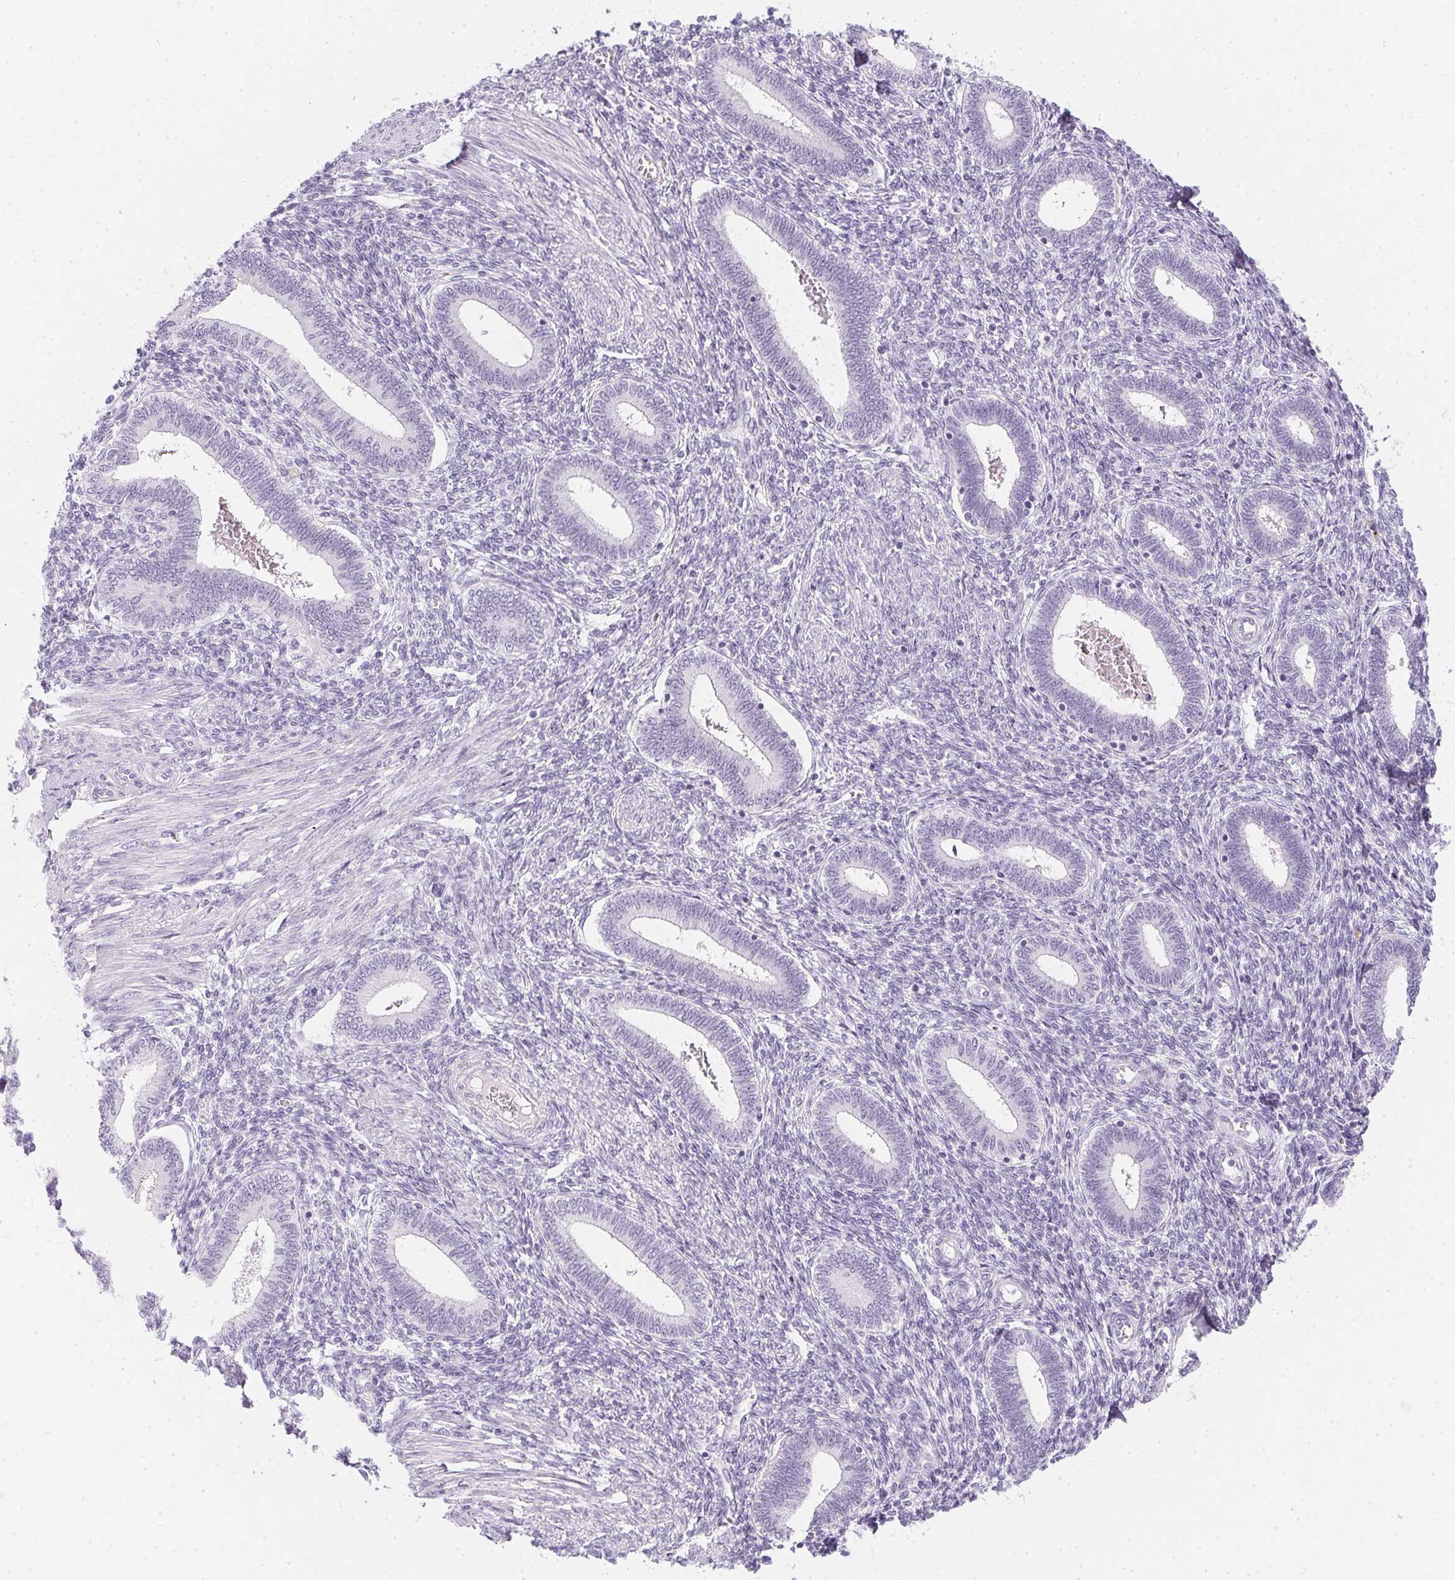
{"staining": {"intensity": "negative", "quantity": "none", "location": "none"}, "tissue": "endometrium", "cell_type": "Cells in endometrial stroma", "image_type": "normal", "snomed": [{"axis": "morphology", "description": "Normal tissue, NOS"}, {"axis": "topography", "description": "Endometrium"}], "caption": "IHC image of normal human endometrium stained for a protein (brown), which demonstrates no expression in cells in endometrial stroma.", "gene": "PPY", "patient": {"sex": "female", "age": 42}}